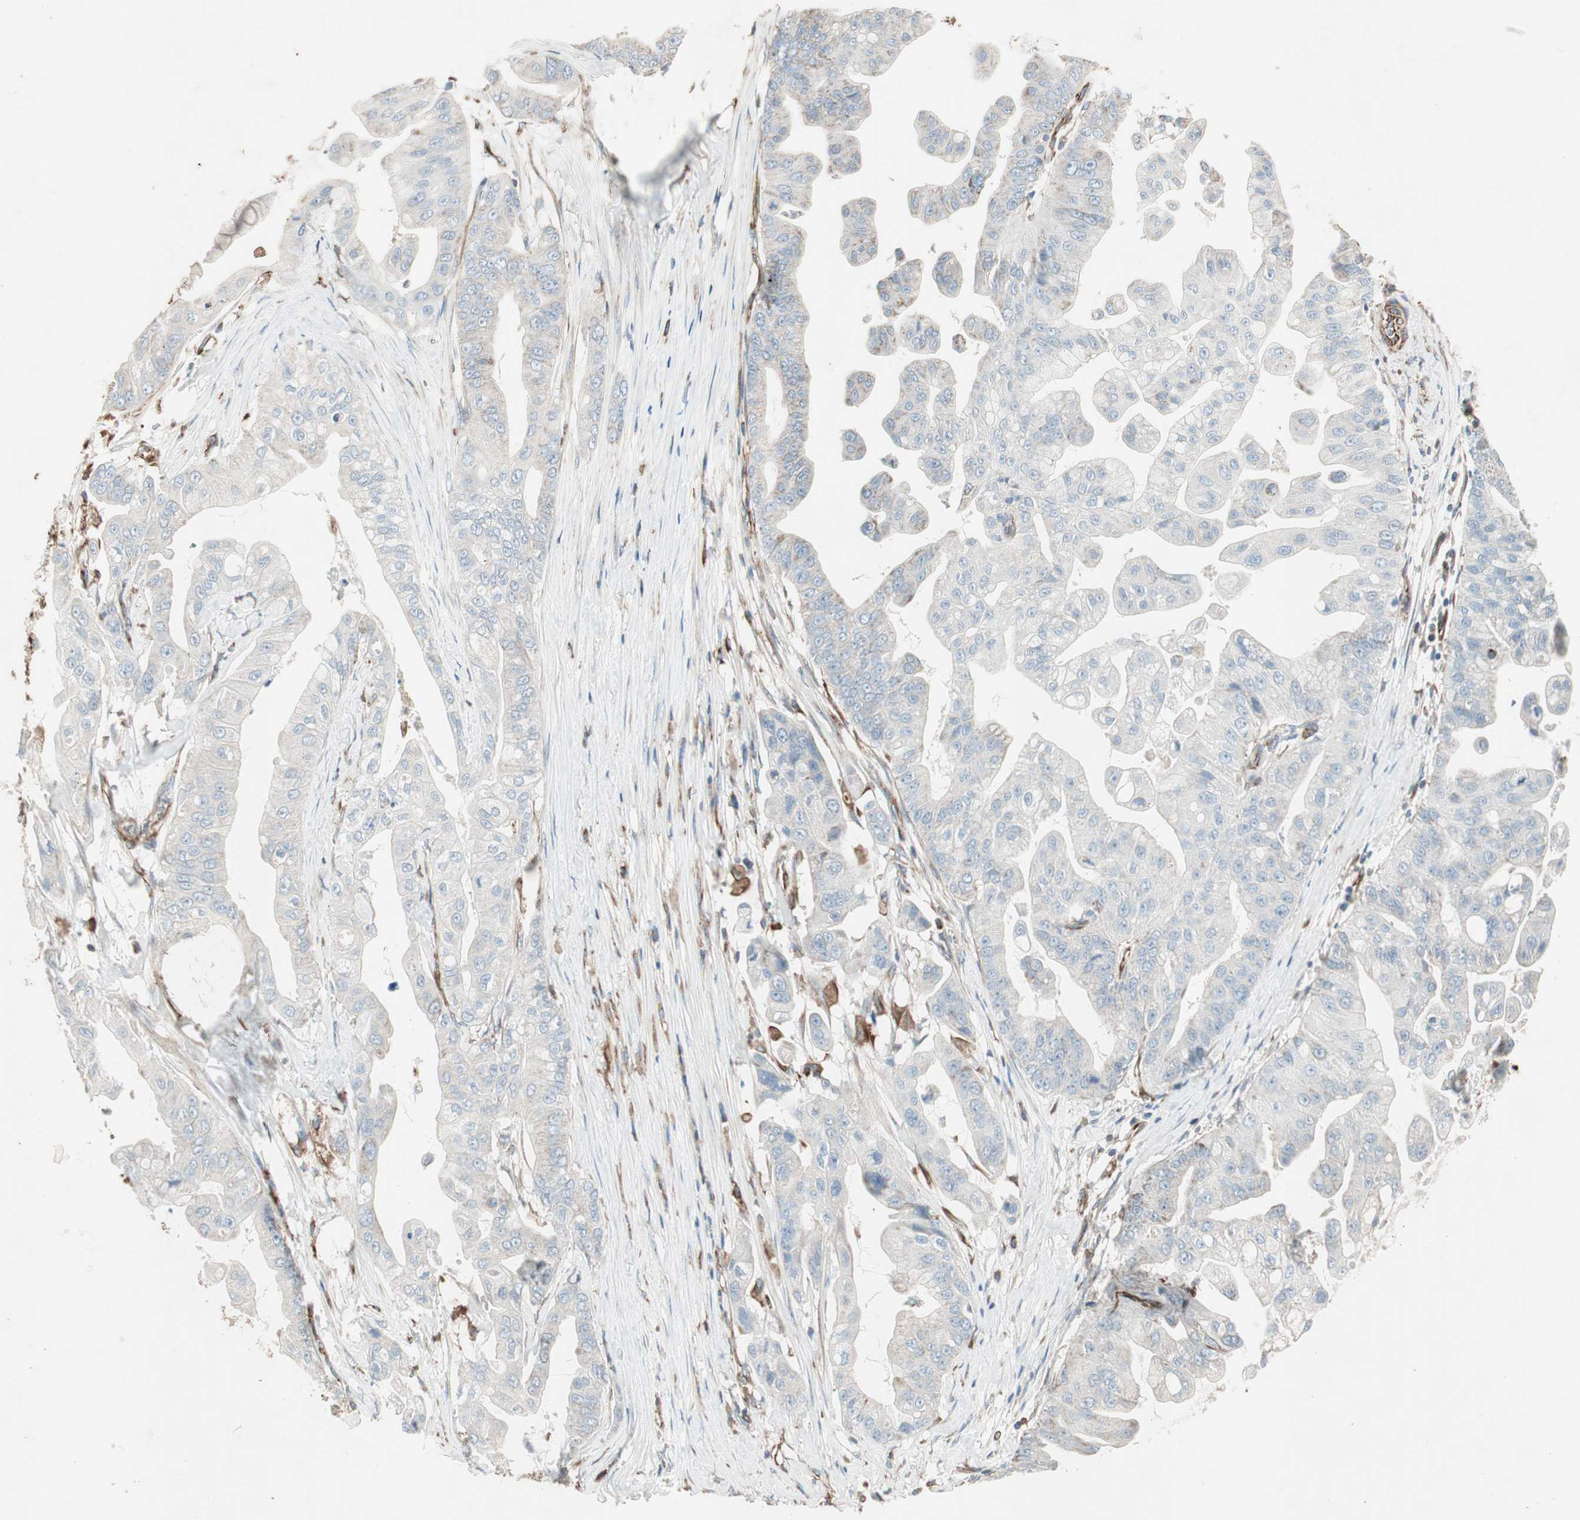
{"staining": {"intensity": "negative", "quantity": "none", "location": "none"}, "tissue": "pancreatic cancer", "cell_type": "Tumor cells", "image_type": "cancer", "snomed": [{"axis": "morphology", "description": "Adenocarcinoma, NOS"}, {"axis": "topography", "description": "Pancreas"}], "caption": "A histopathology image of human pancreatic adenocarcinoma is negative for staining in tumor cells.", "gene": "SRCIN1", "patient": {"sex": "female", "age": 75}}